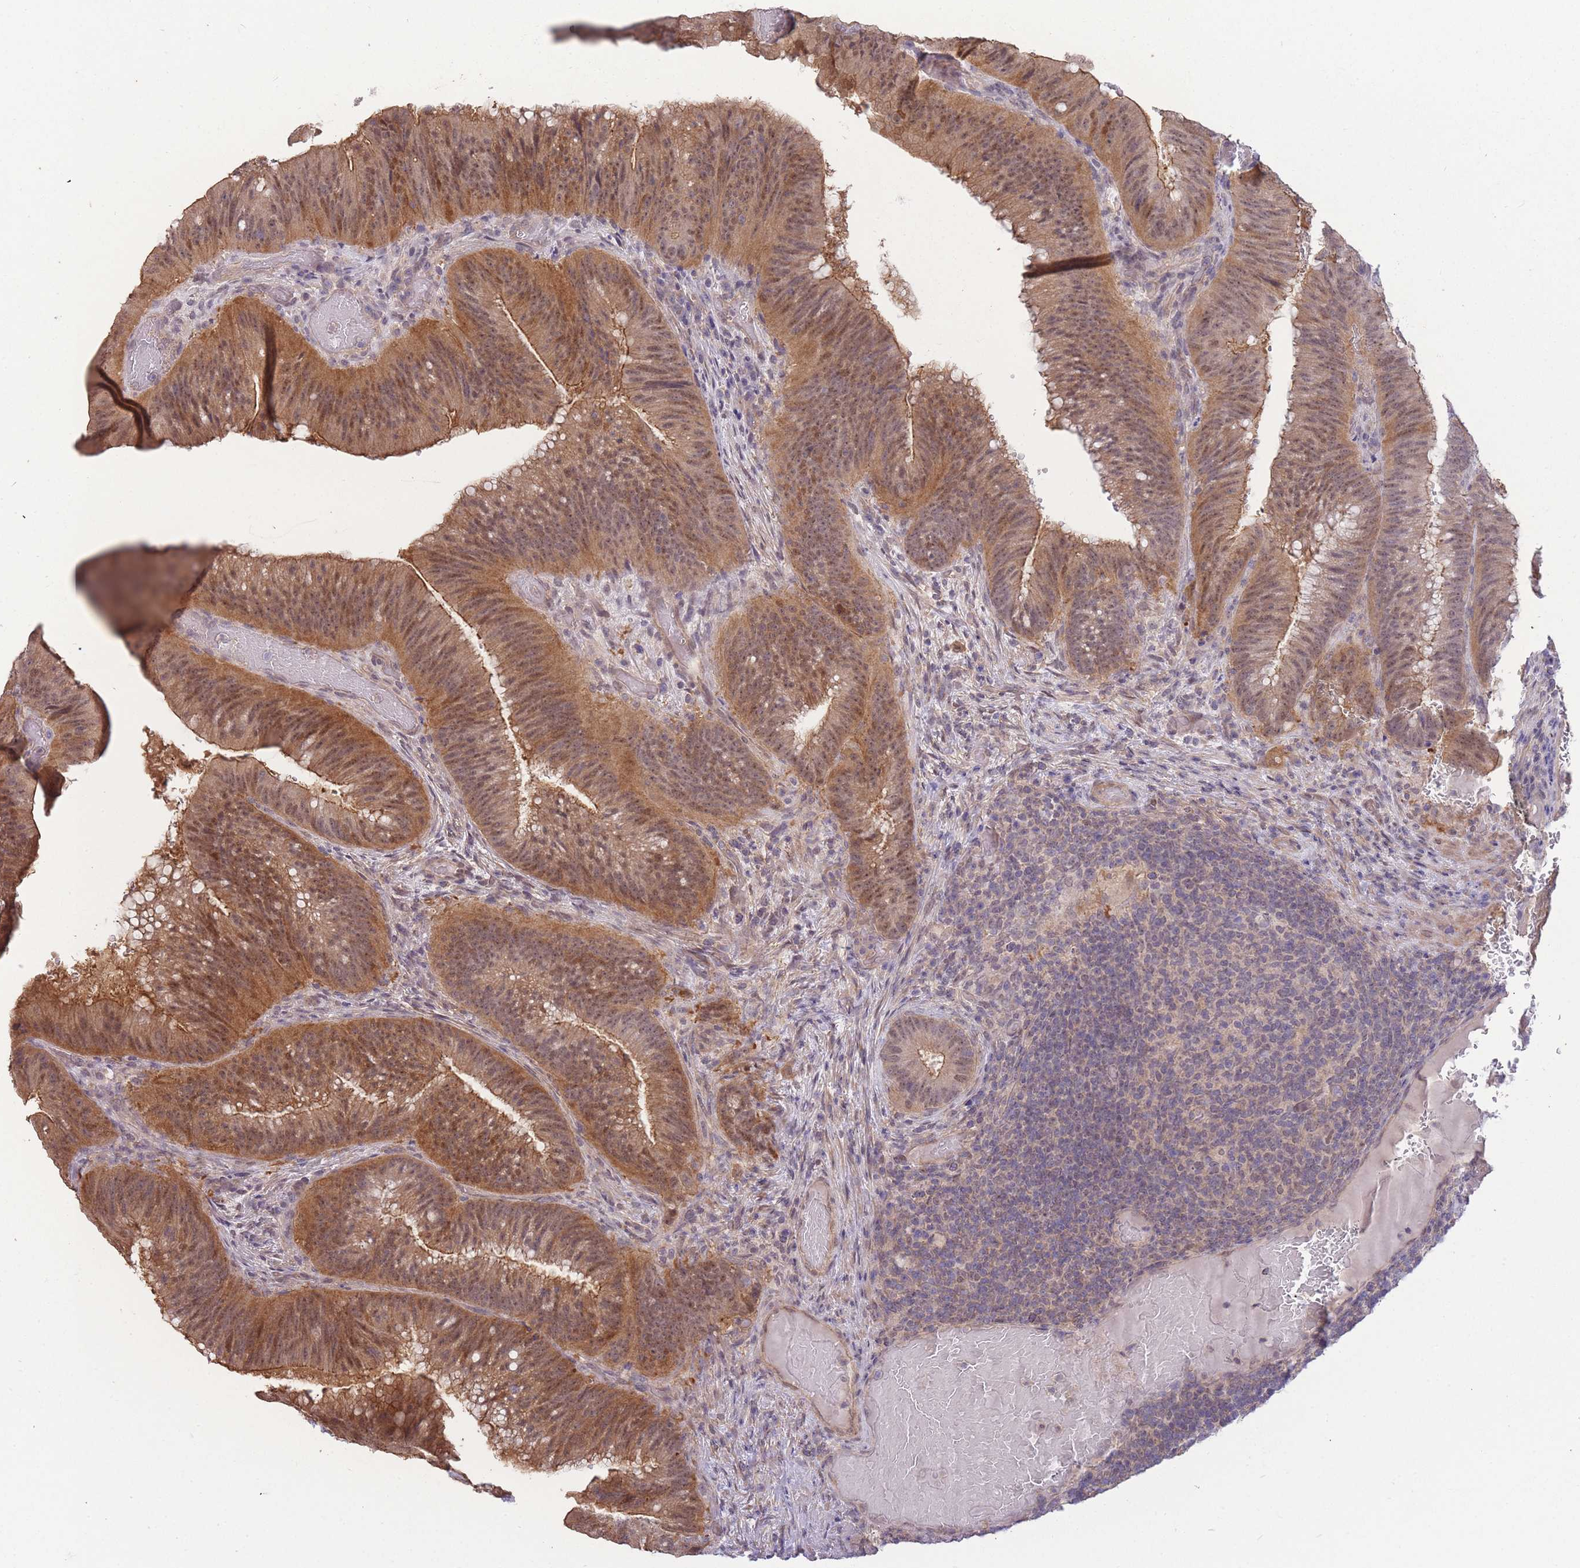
{"staining": {"intensity": "moderate", "quantity": ">75%", "location": "cytoplasmic/membranous,nuclear"}, "tissue": "colorectal cancer", "cell_type": "Tumor cells", "image_type": "cancer", "snomed": [{"axis": "morphology", "description": "Adenocarcinoma, NOS"}, {"axis": "topography", "description": "Colon"}], "caption": "Moderate cytoplasmic/membranous and nuclear protein staining is appreciated in about >75% of tumor cells in colorectal adenocarcinoma.", "gene": "SMC6", "patient": {"sex": "female", "age": 43}}